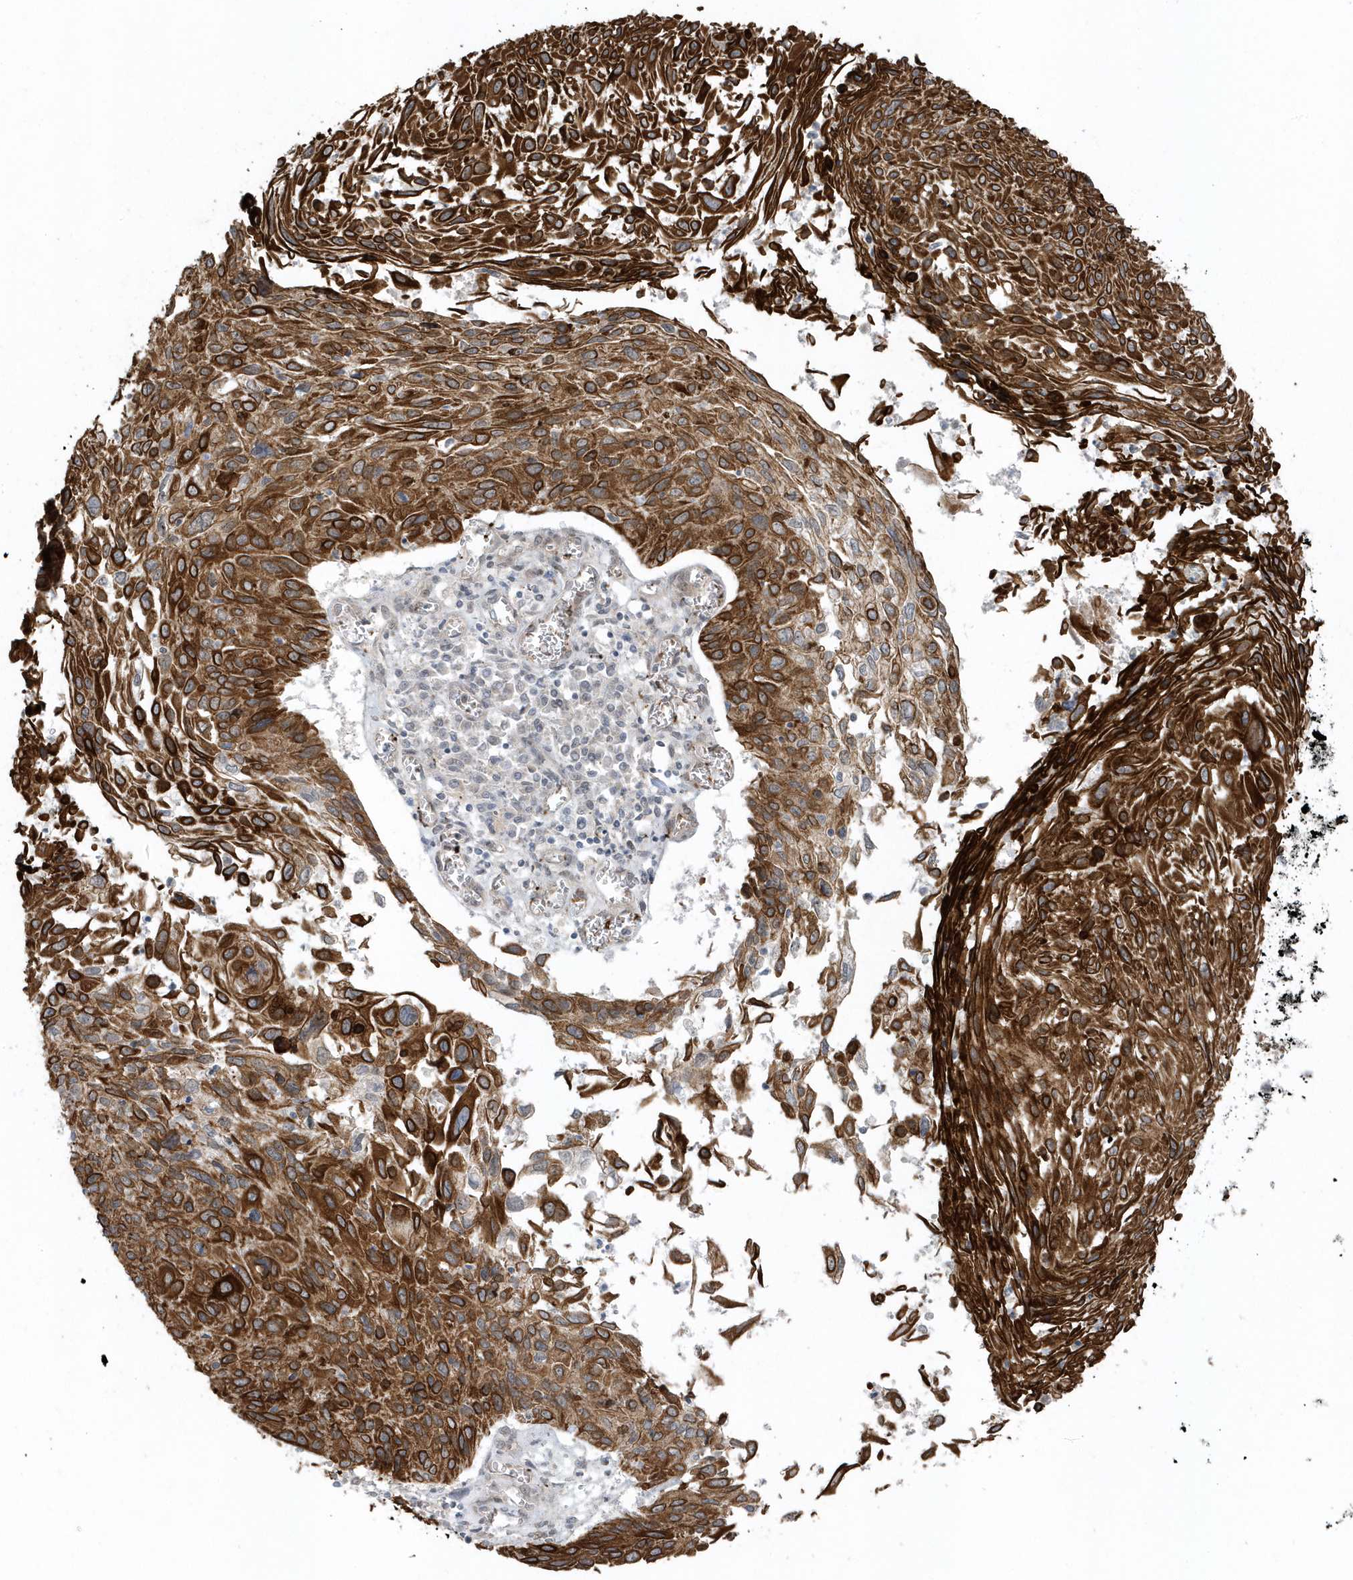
{"staining": {"intensity": "strong", "quantity": ">75%", "location": "cytoplasmic/membranous"}, "tissue": "cervical cancer", "cell_type": "Tumor cells", "image_type": "cancer", "snomed": [{"axis": "morphology", "description": "Squamous cell carcinoma, NOS"}, {"axis": "topography", "description": "Cervix"}], "caption": "There is high levels of strong cytoplasmic/membranous positivity in tumor cells of cervical cancer (squamous cell carcinoma), as demonstrated by immunohistochemical staining (brown color).", "gene": "PARD3B", "patient": {"sex": "female", "age": 51}}